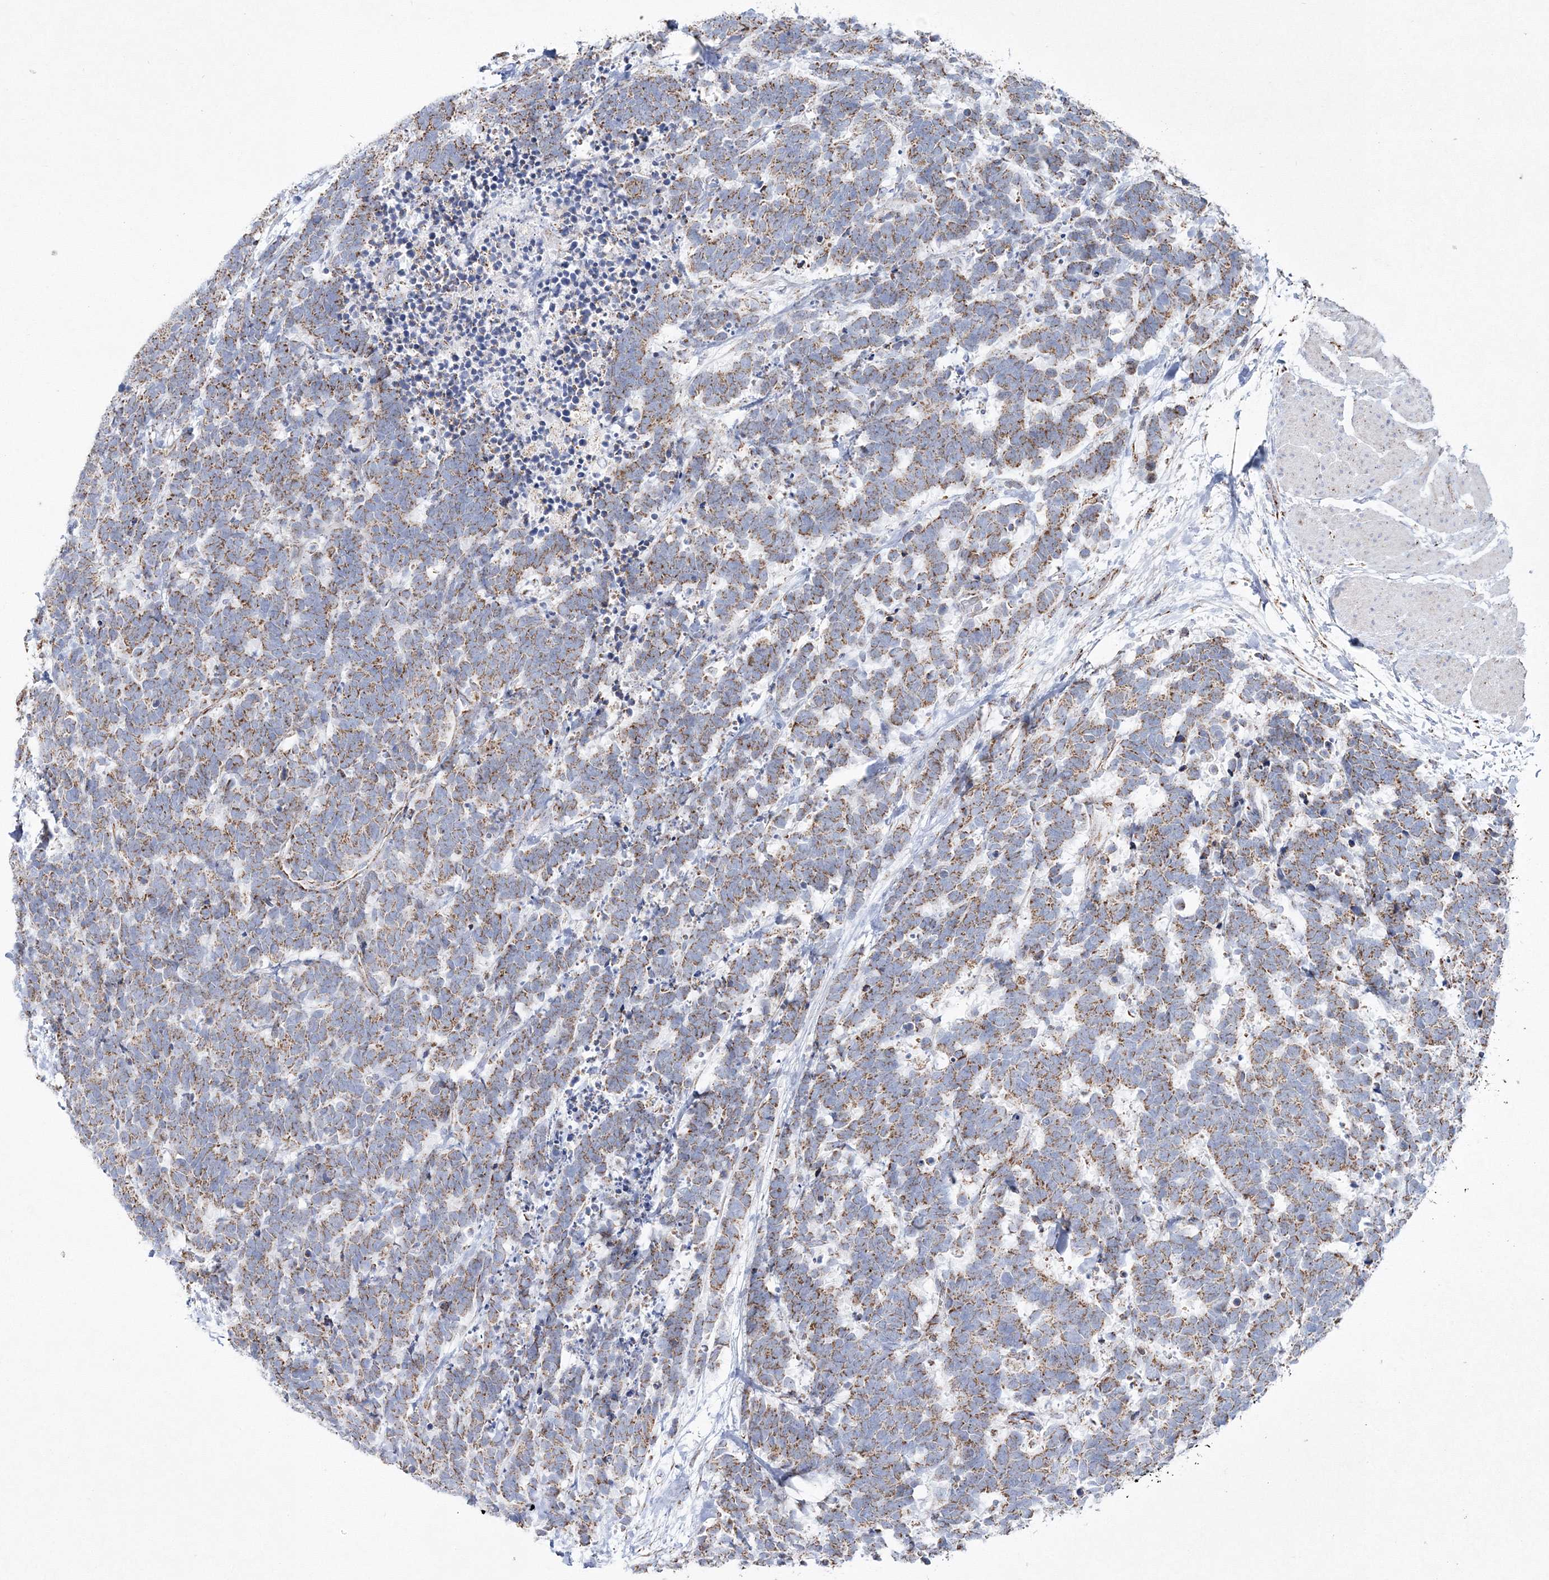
{"staining": {"intensity": "moderate", "quantity": ">75%", "location": "cytoplasmic/membranous"}, "tissue": "carcinoid", "cell_type": "Tumor cells", "image_type": "cancer", "snomed": [{"axis": "morphology", "description": "Carcinoma, NOS"}, {"axis": "morphology", "description": "Carcinoid, malignant, NOS"}, {"axis": "topography", "description": "Urinary bladder"}], "caption": "Immunohistochemical staining of human carcinoid displays medium levels of moderate cytoplasmic/membranous protein expression in about >75% of tumor cells.", "gene": "HIBCH", "patient": {"sex": "male", "age": 57}}